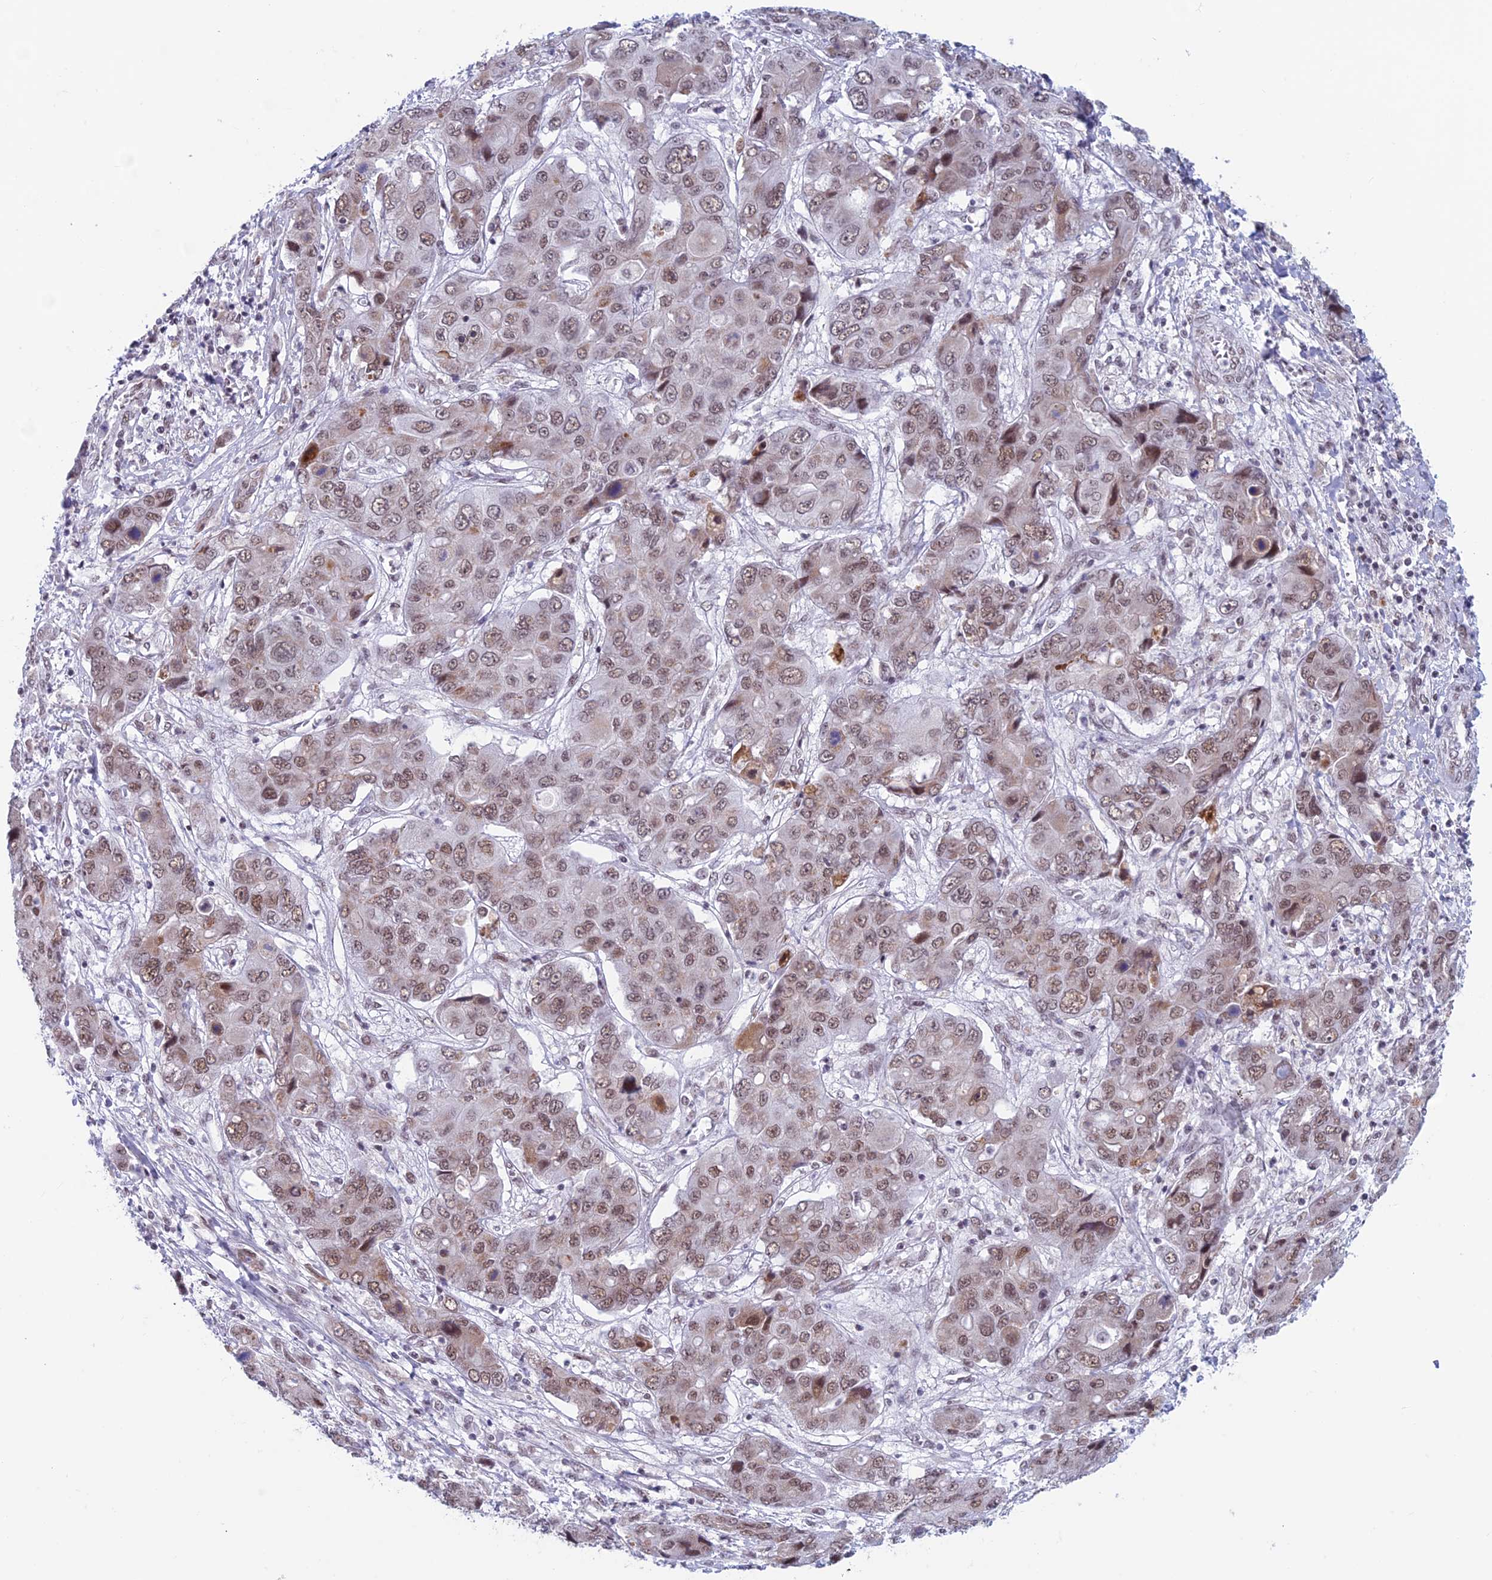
{"staining": {"intensity": "moderate", "quantity": ">75%", "location": "cytoplasmic/membranous,nuclear"}, "tissue": "liver cancer", "cell_type": "Tumor cells", "image_type": "cancer", "snomed": [{"axis": "morphology", "description": "Cholangiocarcinoma"}, {"axis": "topography", "description": "Liver"}], "caption": "Immunohistochemical staining of human liver cholangiocarcinoma reveals medium levels of moderate cytoplasmic/membranous and nuclear protein positivity in about >75% of tumor cells. (brown staining indicates protein expression, while blue staining denotes nuclei).", "gene": "ASH2L", "patient": {"sex": "male", "age": 67}}